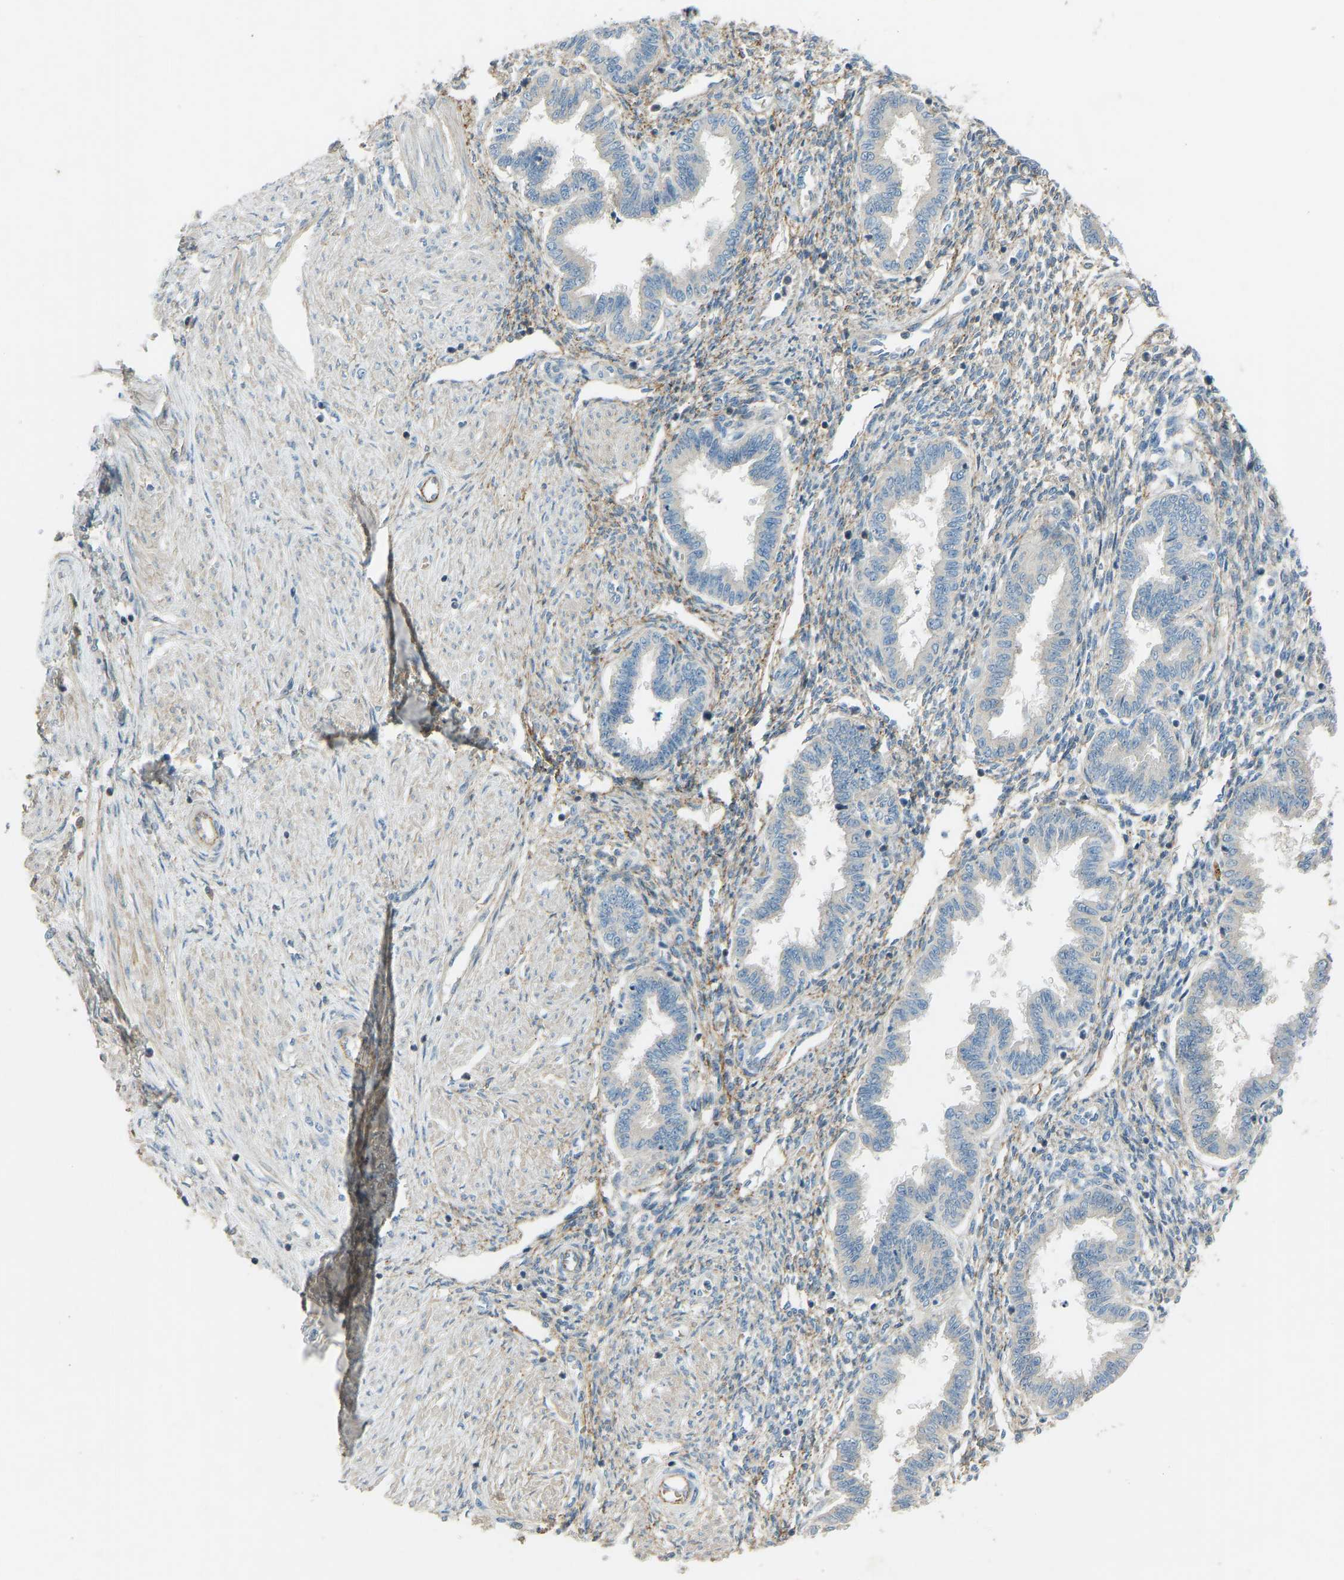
{"staining": {"intensity": "negative", "quantity": "none", "location": "none"}, "tissue": "endometrium", "cell_type": "Cells in endometrial stroma", "image_type": "normal", "snomed": [{"axis": "morphology", "description": "Normal tissue, NOS"}, {"axis": "topography", "description": "Endometrium"}], "caption": "This is an immunohistochemistry (IHC) image of normal human endometrium. There is no positivity in cells in endometrial stroma.", "gene": "FBLN2", "patient": {"sex": "female", "age": 33}}